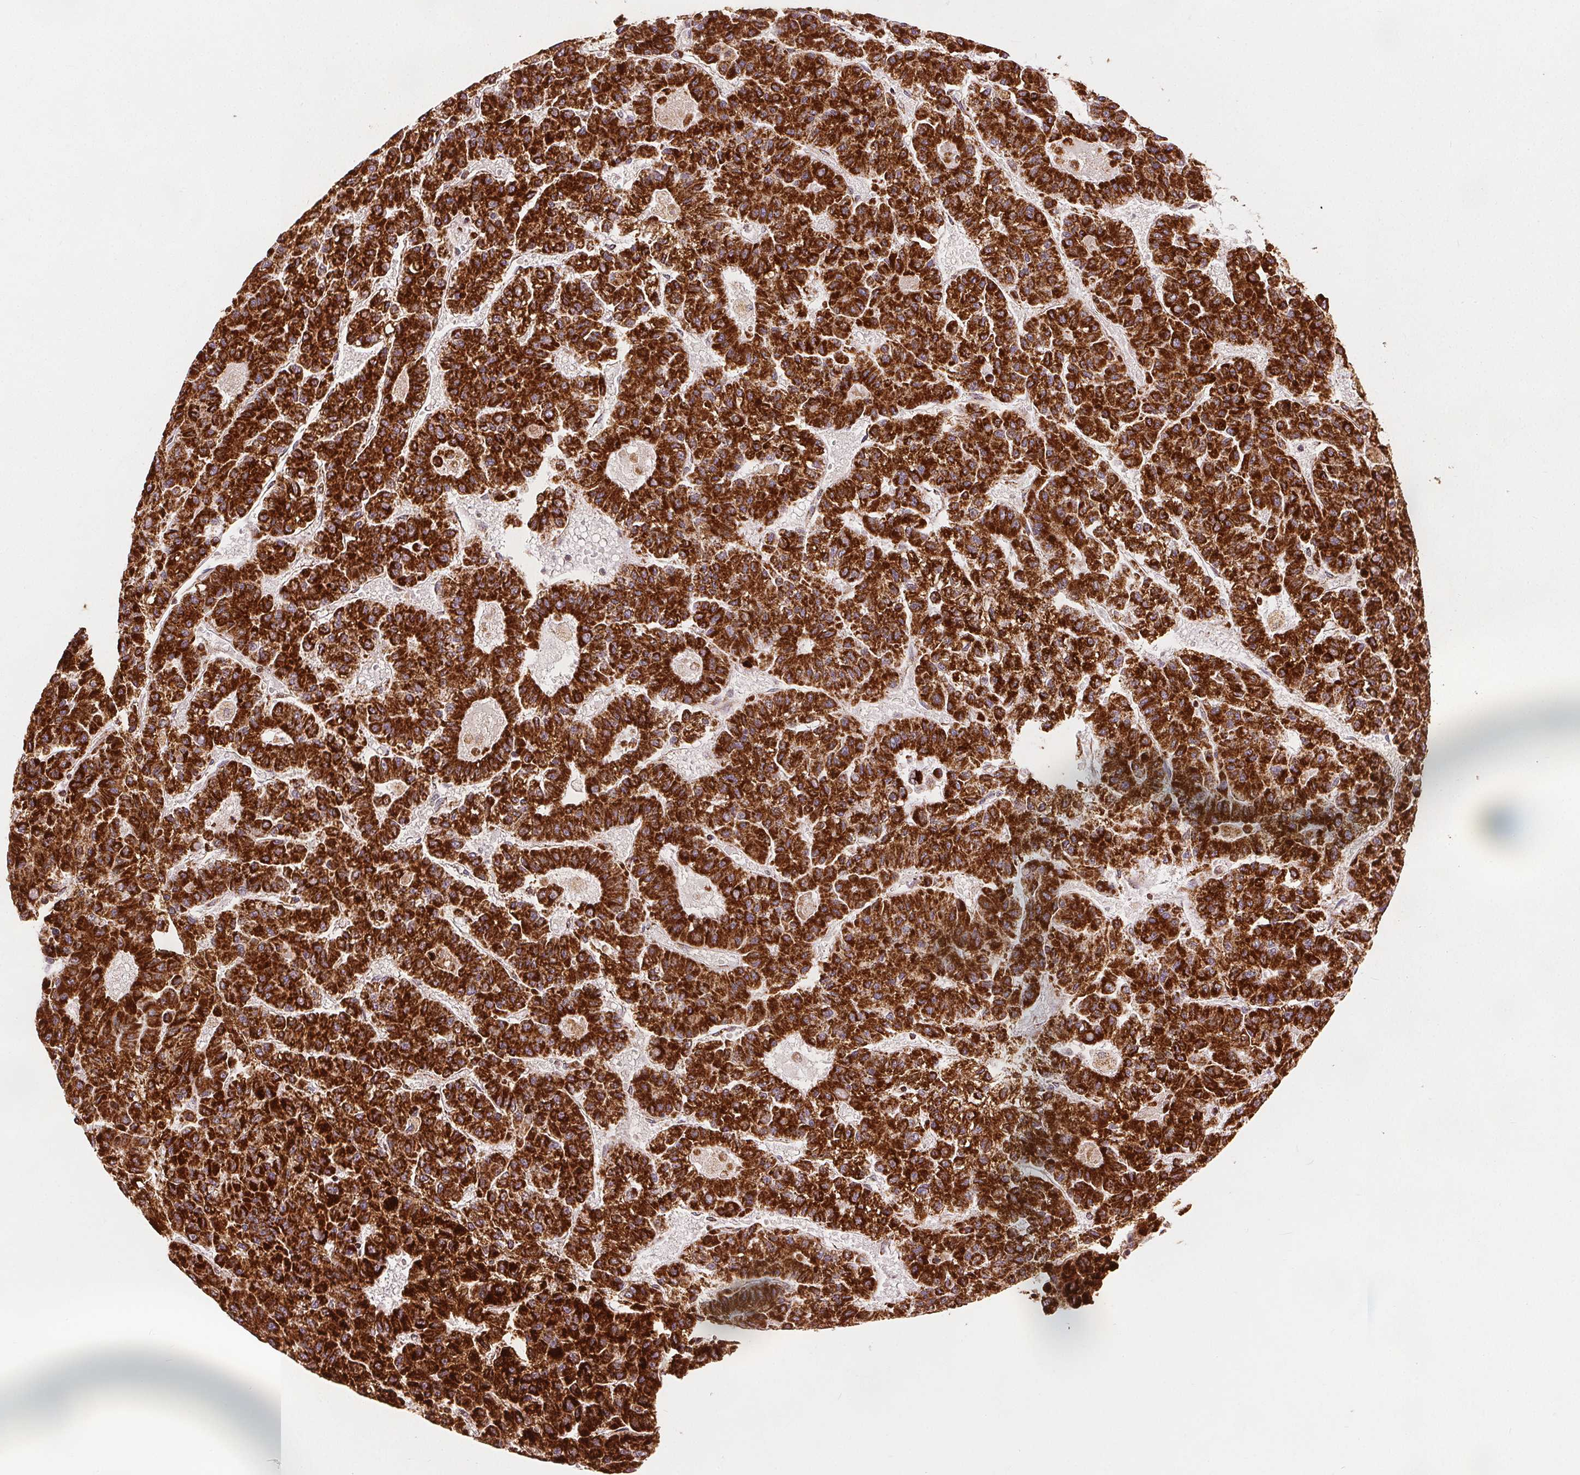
{"staining": {"intensity": "strong", "quantity": ">75%", "location": "cytoplasmic/membranous"}, "tissue": "liver cancer", "cell_type": "Tumor cells", "image_type": "cancer", "snomed": [{"axis": "morphology", "description": "Carcinoma, Hepatocellular, NOS"}, {"axis": "topography", "description": "Liver"}], "caption": "Immunohistochemistry (DAB) staining of liver cancer shows strong cytoplasmic/membranous protein staining in approximately >75% of tumor cells.", "gene": "SDHB", "patient": {"sex": "male", "age": 70}}